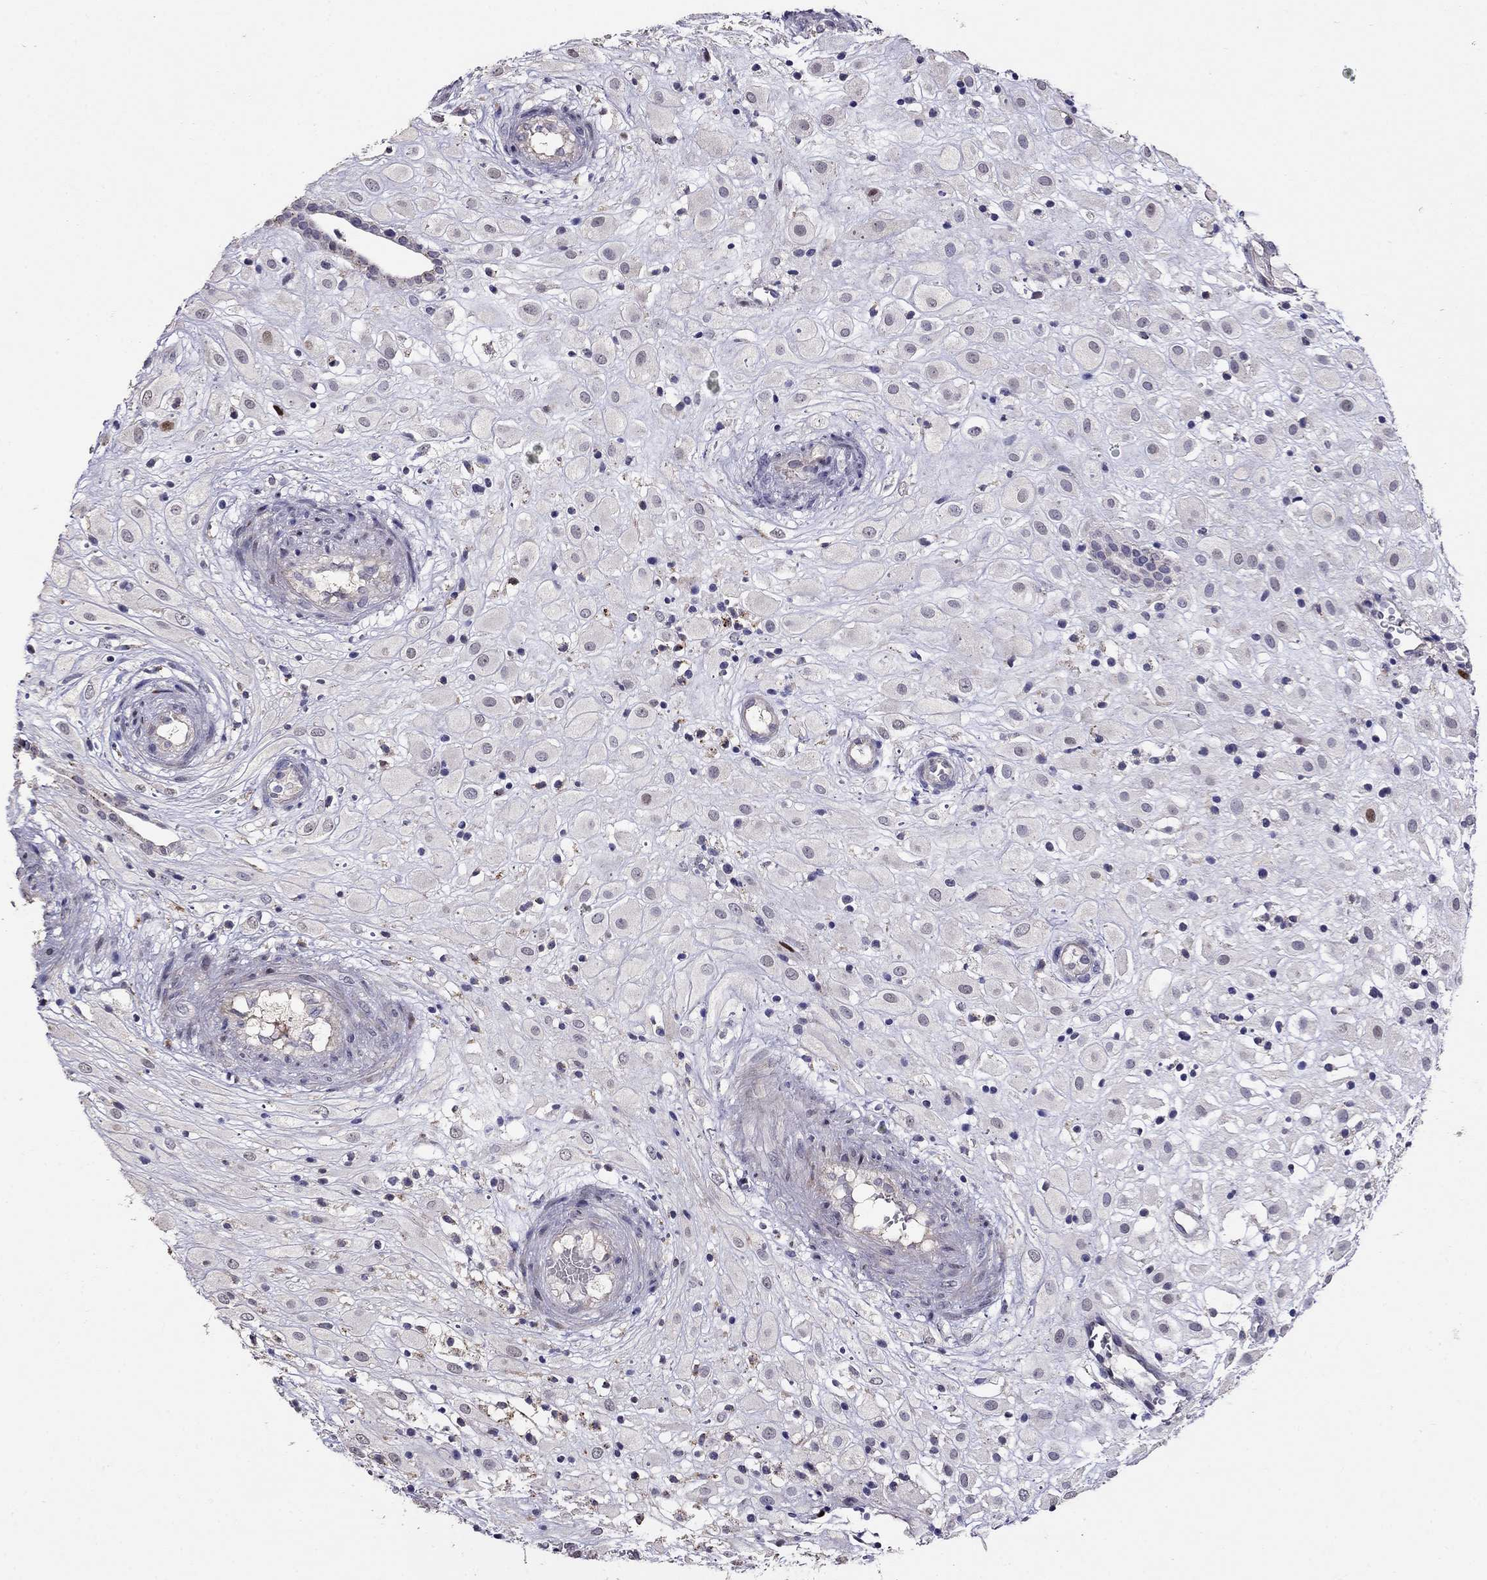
{"staining": {"intensity": "negative", "quantity": "none", "location": "none"}, "tissue": "placenta", "cell_type": "Decidual cells", "image_type": "normal", "snomed": [{"axis": "morphology", "description": "Normal tissue, NOS"}, {"axis": "topography", "description": "Placenta"}], "caption": "IHC micrograph of unremarkable placenta: placenta stained with DAB shows no significant protein positivity in decidual cells.", "gene": "MAGEB4", "patient": {"sex": "female", "age": 24}}